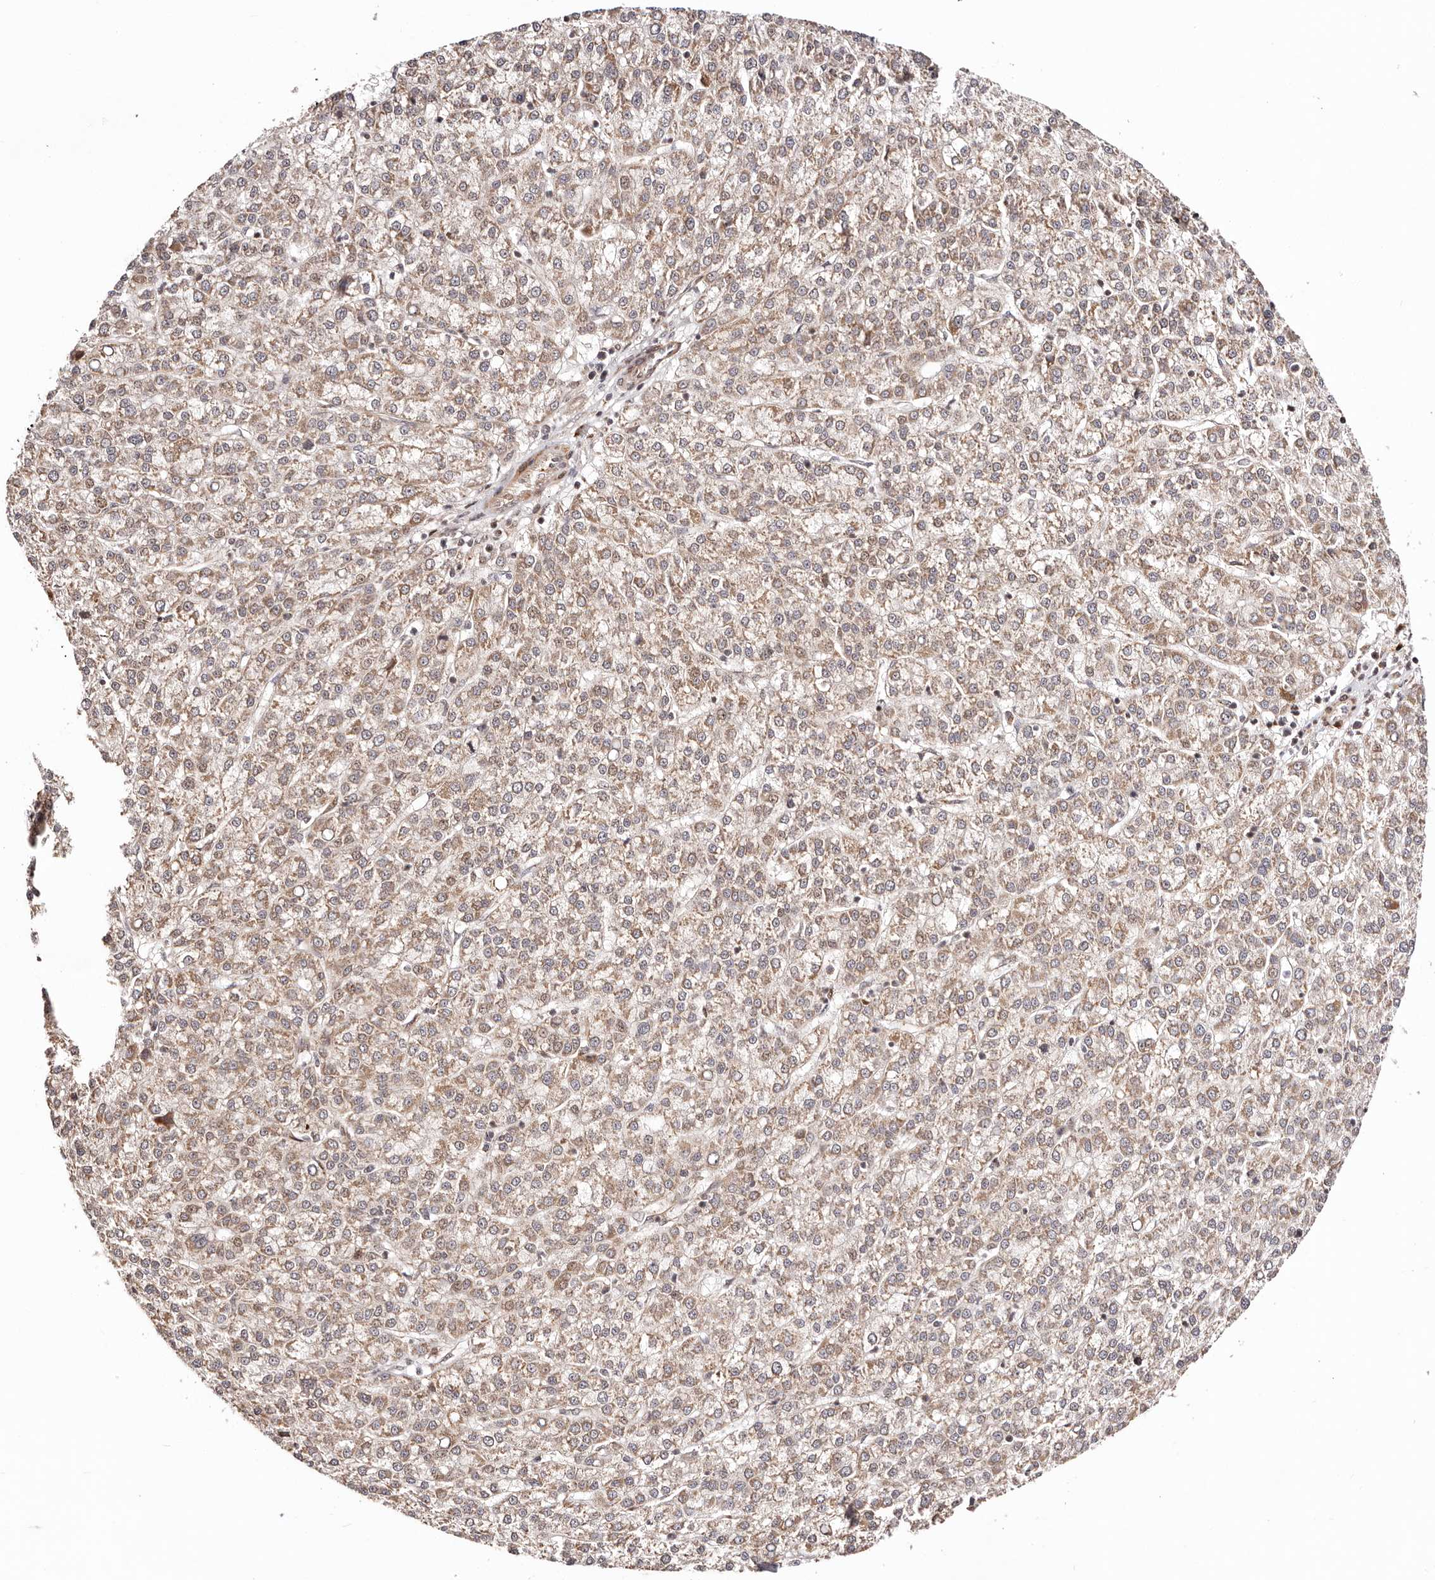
{"staining": {"intensity": "moderate", "quantity": ">75%", "location": "cytoplasmic/membranous"}, "tissue": "liver cancer", "cell_type": "Tumor cells", "image_type": "cancer", "snomed": [{"axis": "morphology", "description": "Carcinoma, Hepatocellular, NOS"}, {"axis": "topography", "description": "Liver"}], "caption": "Hepatocellular carcinoma (liver) was stained to show a protein in brown. There is medium levels of moderate cytoplasmic/membranous positivity in about >75% of tumor cells.", "gene": "HIVEP3", "patient": {"sex": "female", "age": 58}}